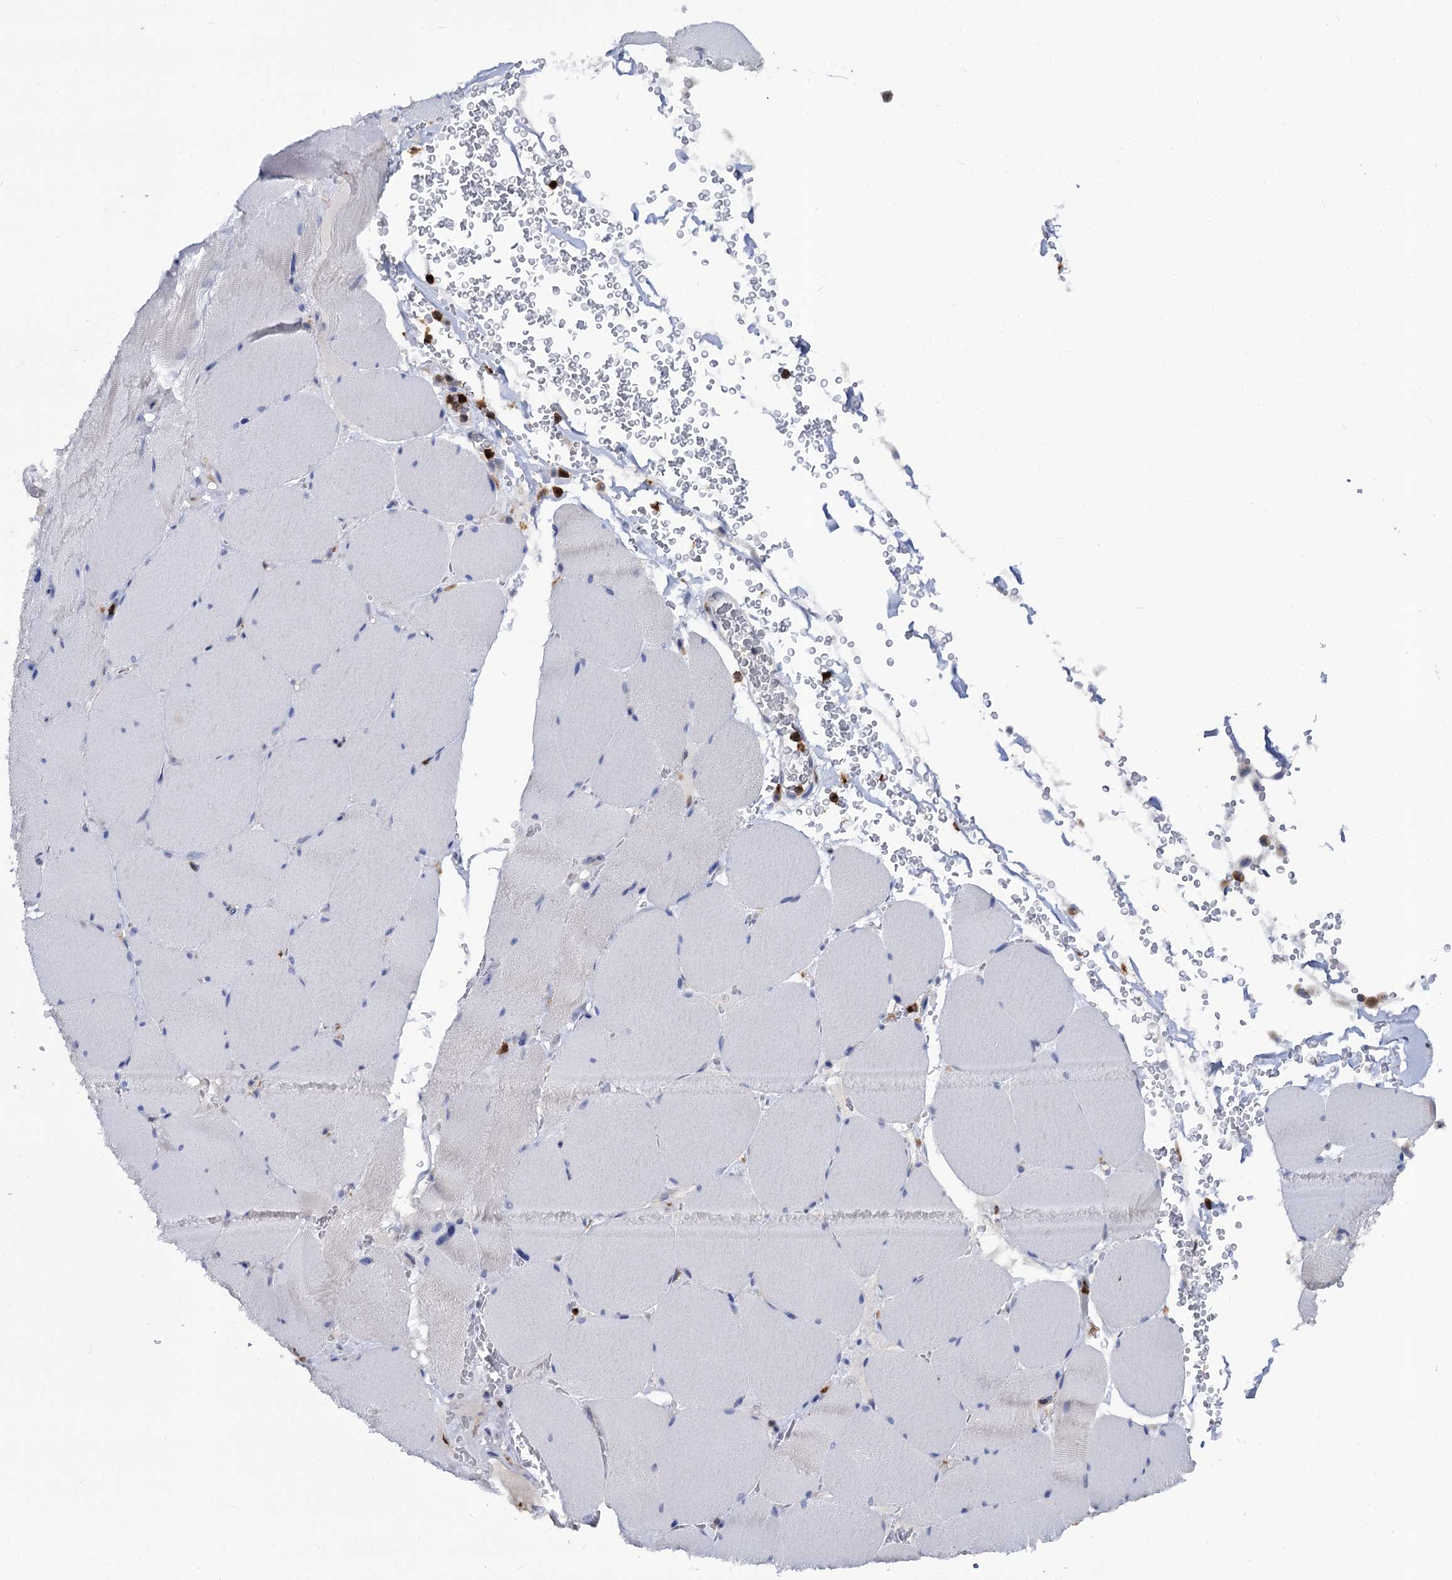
{"staining": {"intensity": "negative", "quantity": "none", "location": "none"}, "tissue": "skeletal muscle", "cell_type": "Myocytes", "image_type": "normal", "snomed": [{"axis": "morphology", "description": "Normal tissue, NOS"}, {"axis": "topography", "description": "Skeletal muscle"}, {"axis": "topography", "description": "Head-Neck"}], "caption": "DAB (3,3'-diaminobenzidine) immunohistochemical staining of normal skeletal muscle exhibits no significant expression in myocytes. The staining was performed using DAB (3,3'-diaminobenzidine) to visualize the protein expression in brown, while the nuclei were stained in blue with hematoxylin (Magnification: 20x).", "gene": "RHOG", "patient": {"sex": "male", "age": 66}}